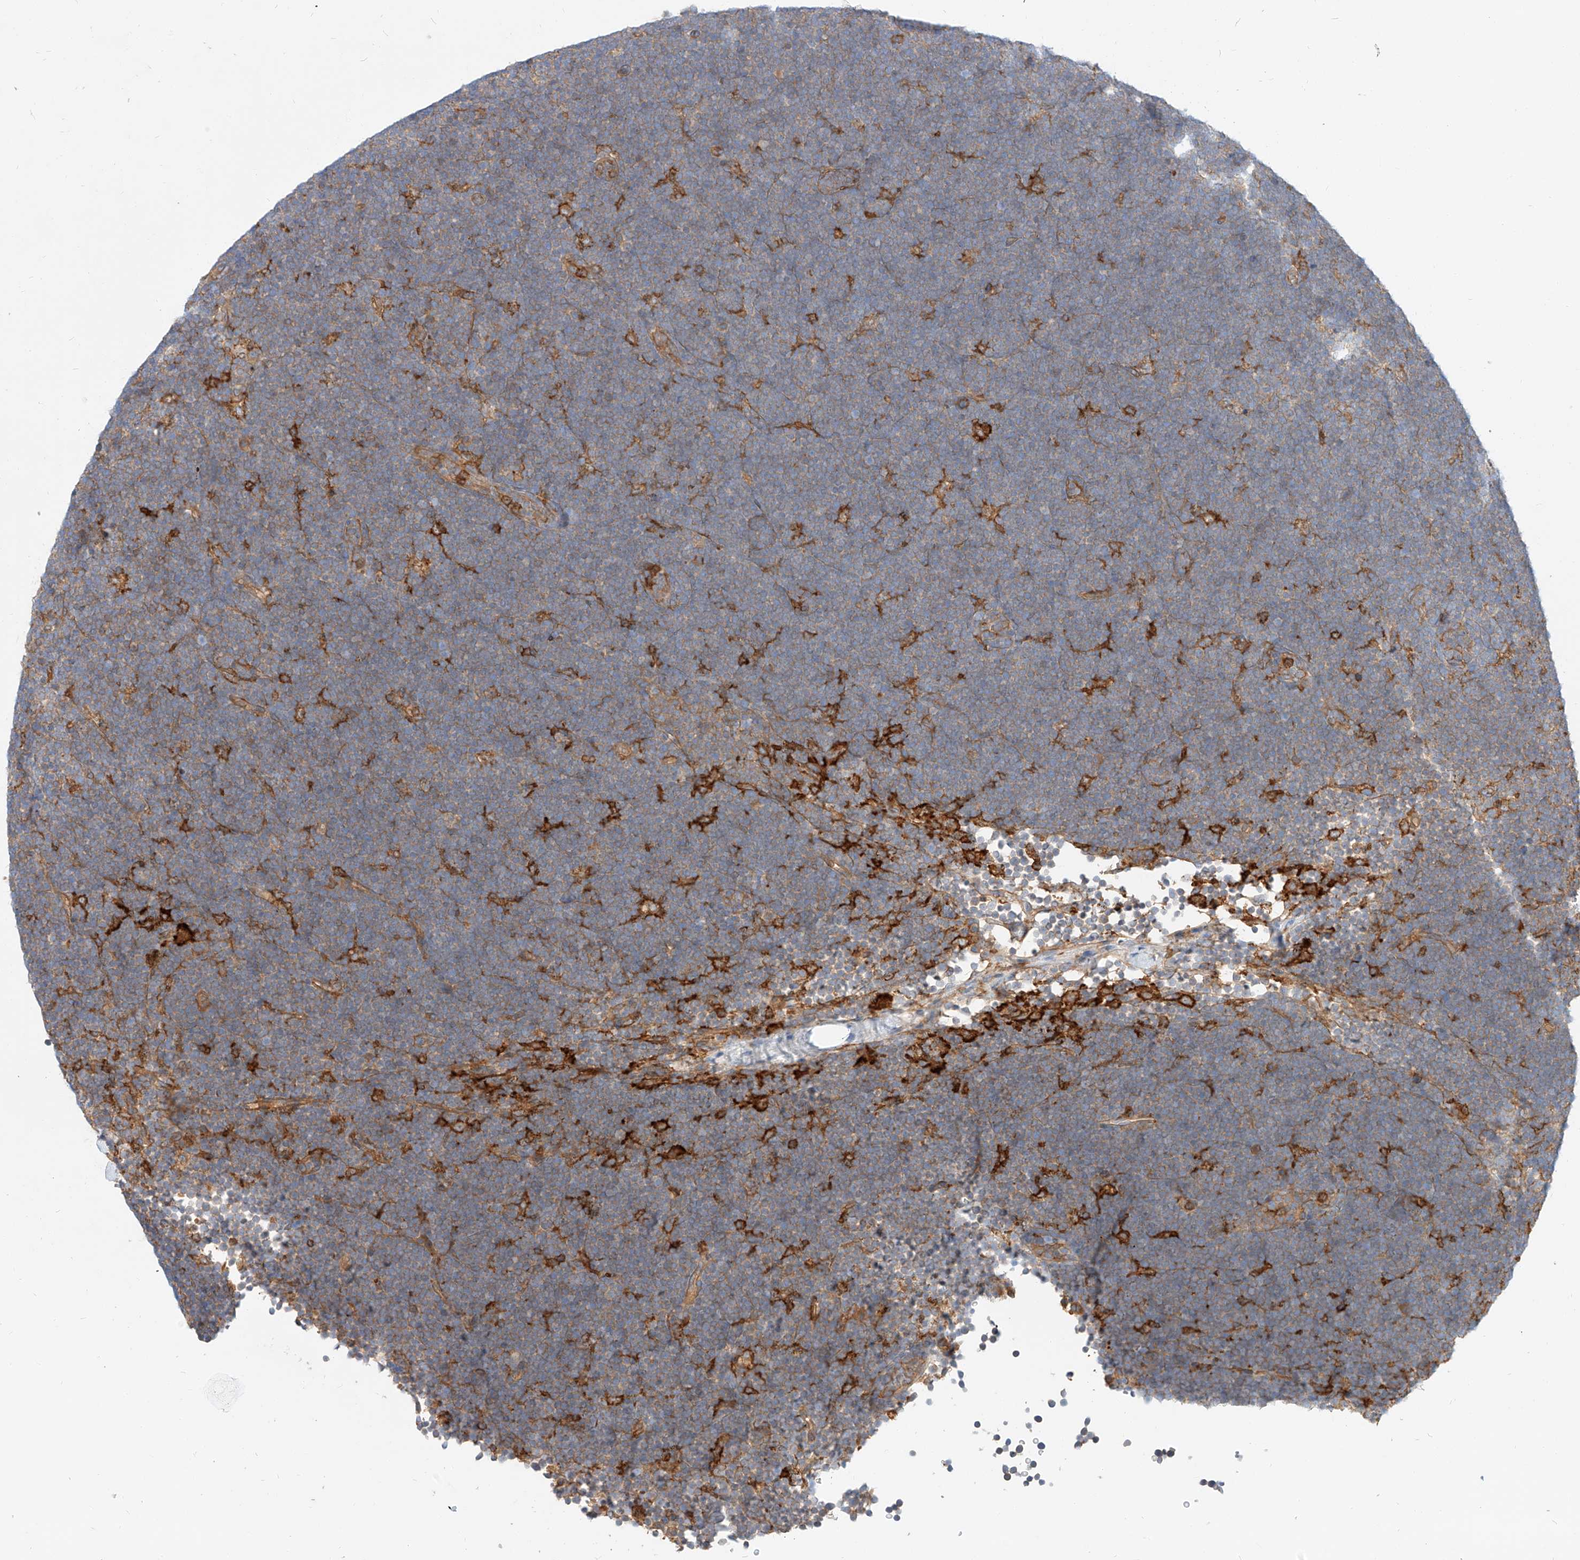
{"staining": {"intensity": "negative", "quantity": "none", "location": "none"}, "tissue": "lymphoma", "cell_type": "Tumor cells", "image_type": "cancer", "snomed": [{"axis": "morphology", "description": "Malignant lymphoma, non-Hodgkin's type, High grade"}, {"axis": "topography", "description": "Lymph node"}], "caption": "High magnification brightfield microscopy of malignant lymphoma, non-Hodgkin's type (high-grade) stained with DAB (3,3'-diaminobenzidine) (brown) and counterstained with hematoxylin (blue): tumor cells show no significant expression.", "gene": "NFAM1", "patient": {"sex": "male", "age": 13}}